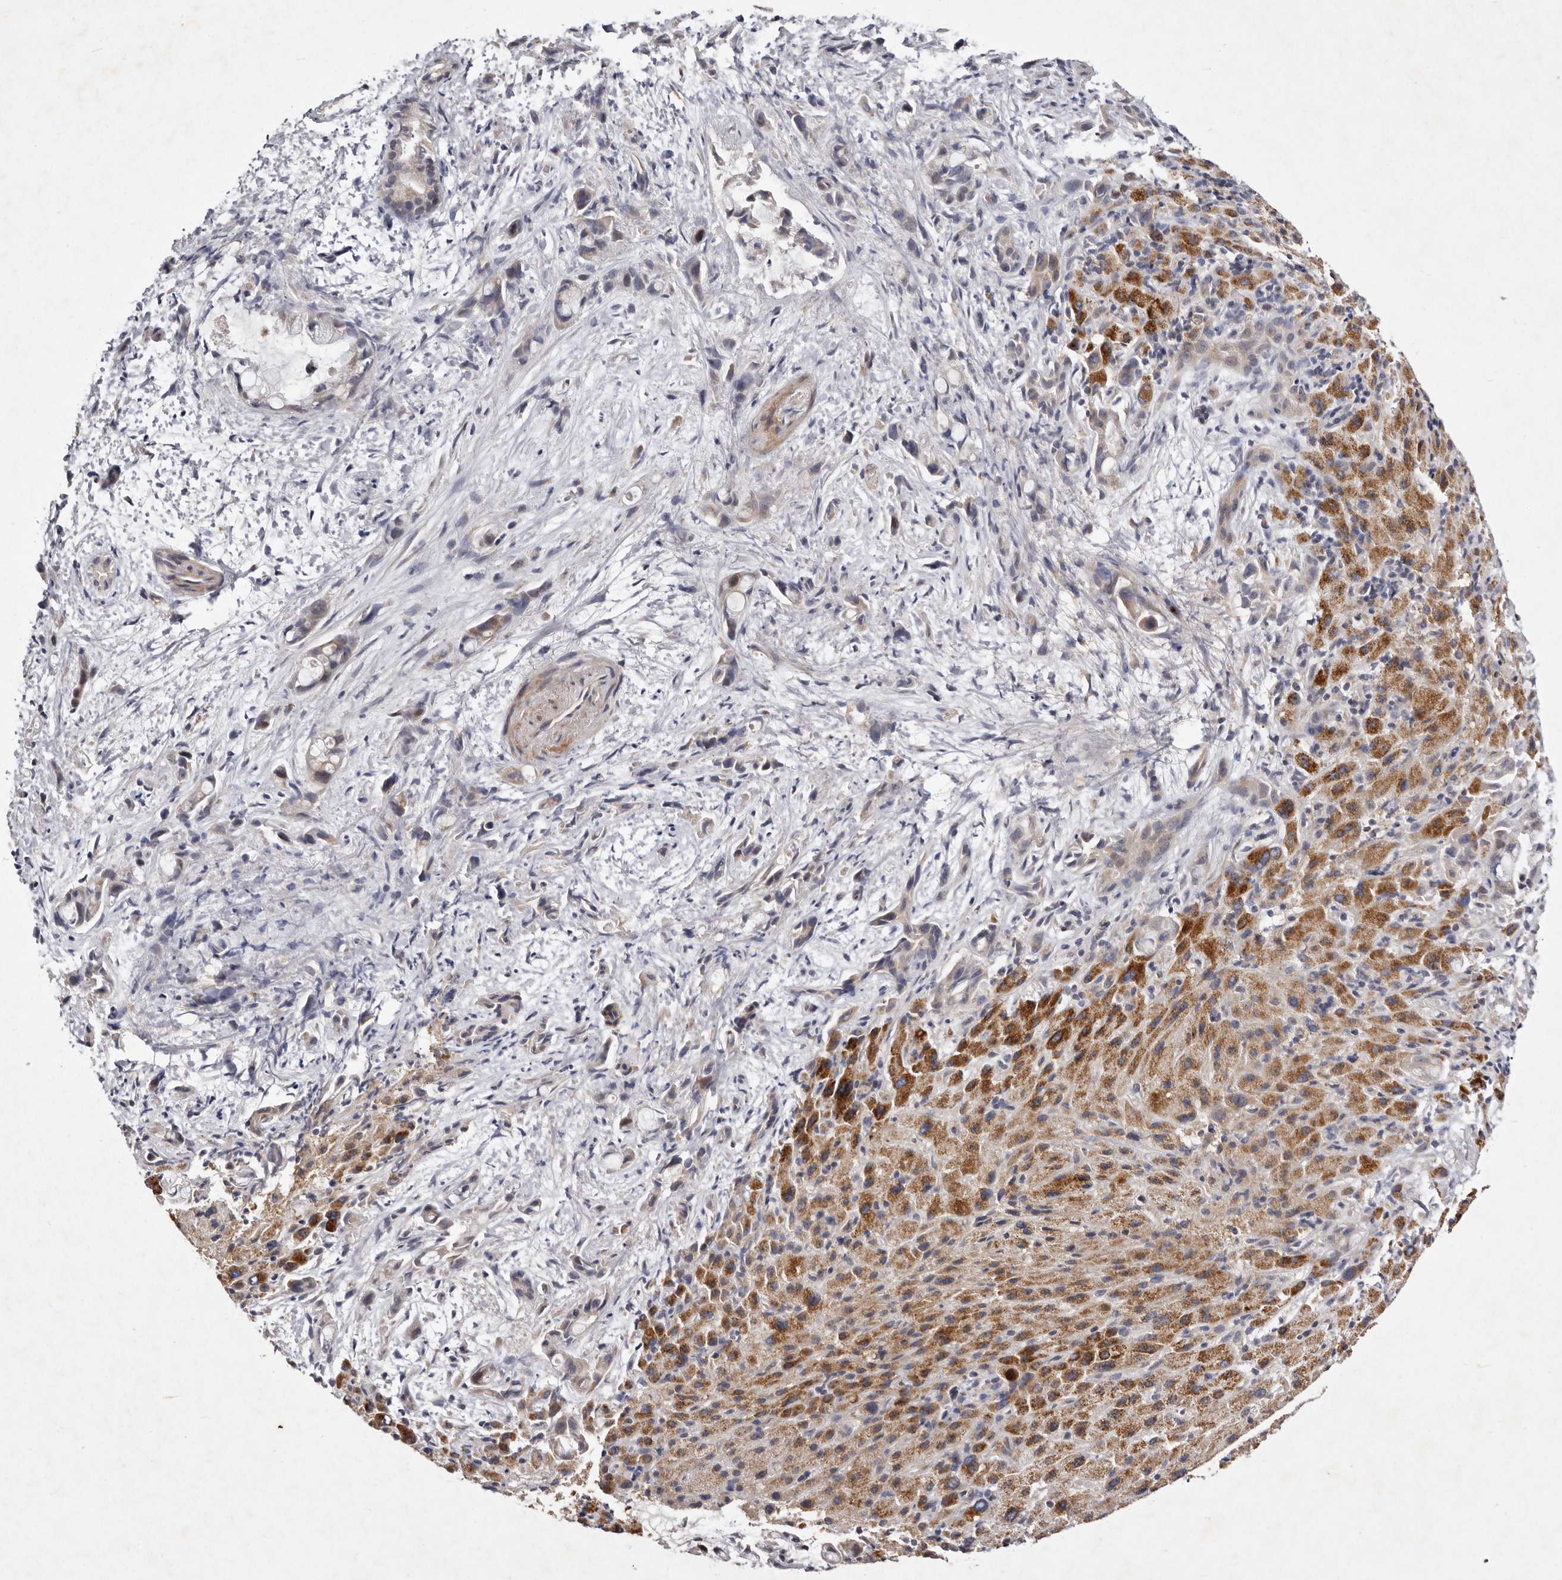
{"staining": {"intensity": "weak", "quantity": "<25%", "location": "cytoplasmic/membranous"}, "tissue": "liver cancer", "cell_type": "Tumor cells", "image_type": "cancer", "snomed": [{"axis": "morphology", "description": "Cholangiocarcinoma"}, {"axis": "topography", "description": "Liver"}], "caption": "This is an IHC image of human cholangiocarcinoma (liver). There is no staining in tumor cells.", "gene": "SLC25A20", "patient": {"sex": "female", "age": 72}}